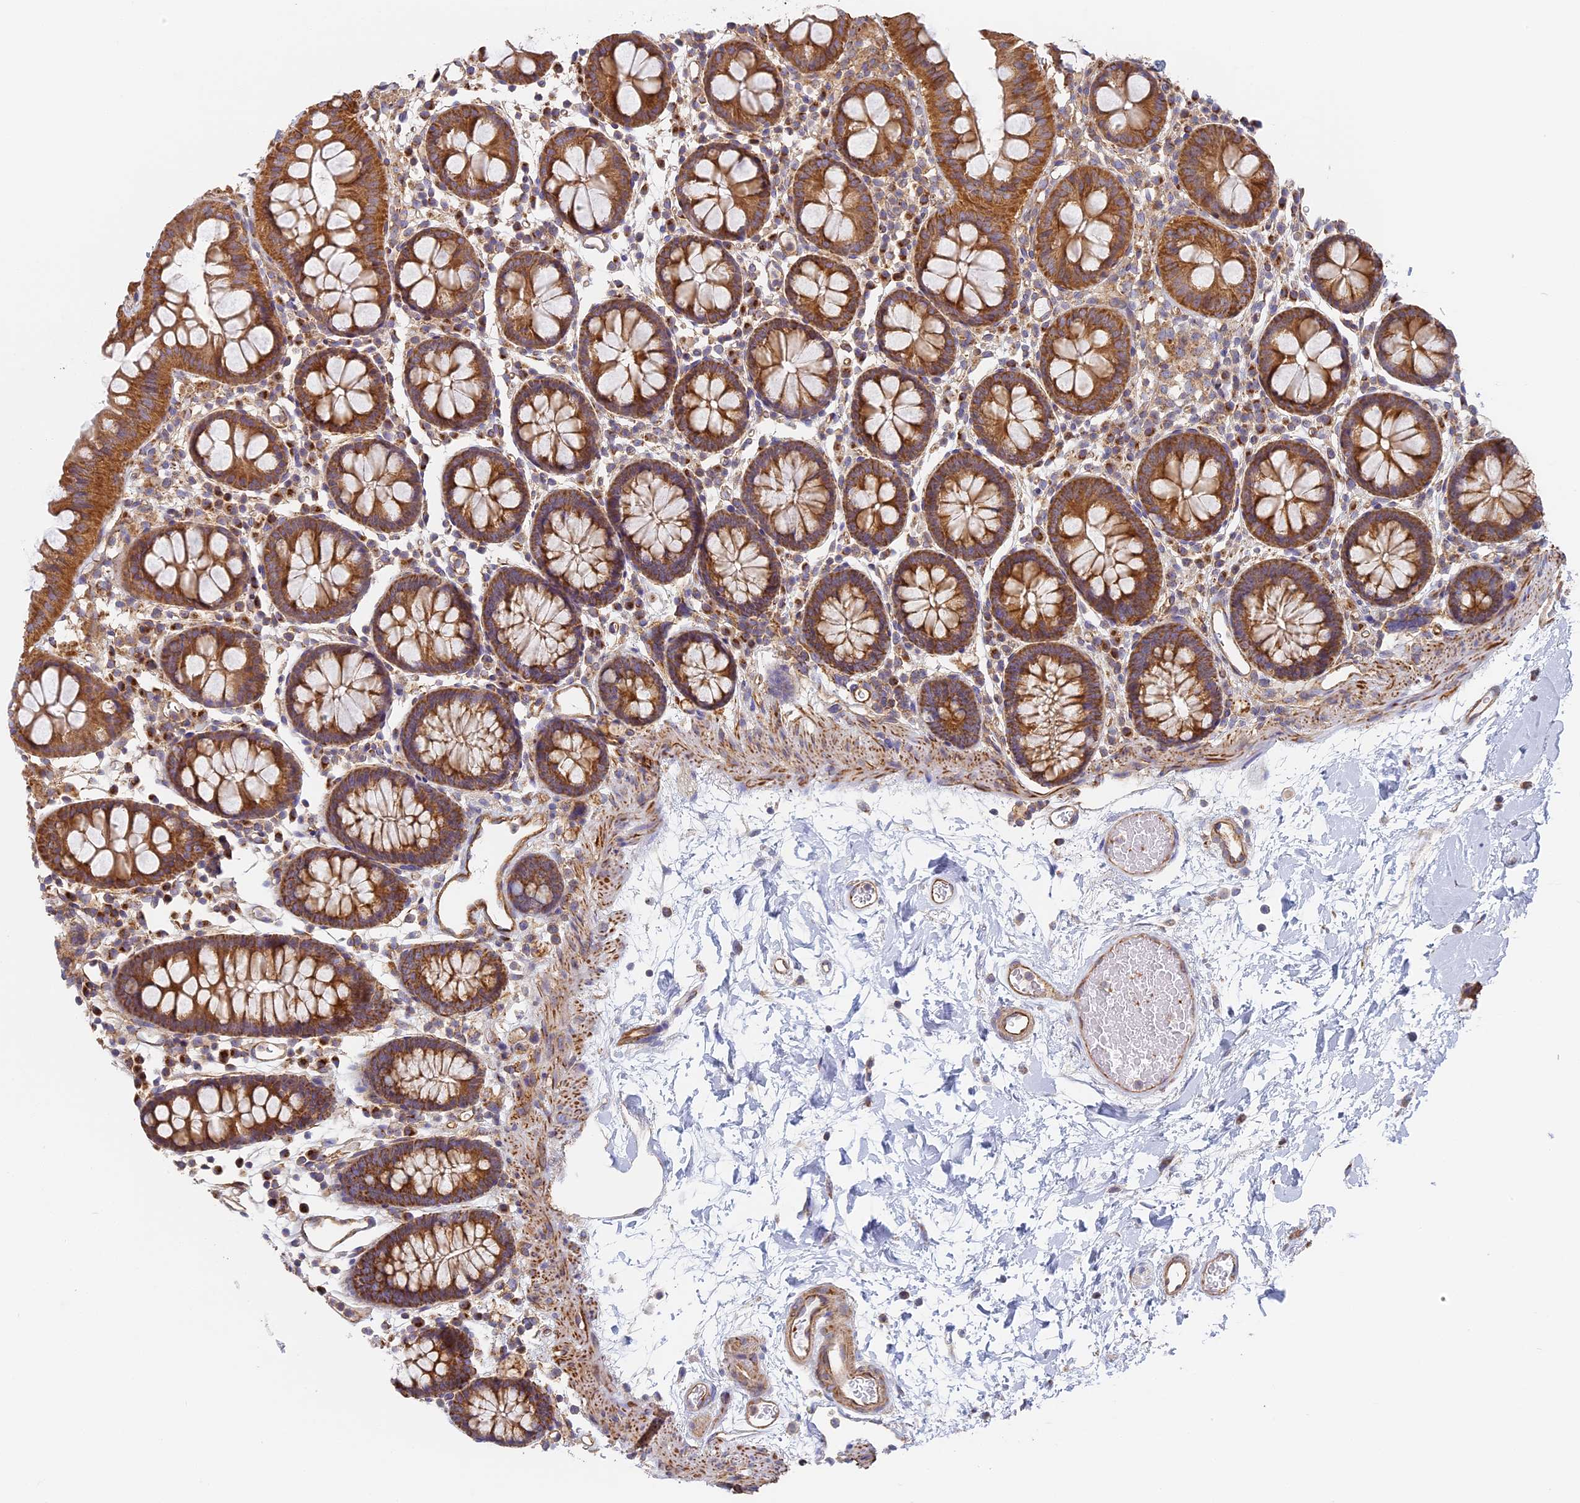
{"staining": {"intensity": "moderate", "quantity": ">75%", "location": "cytoplasmic/membranous"}, "tissue": "colon", "cell_type": "Endothelial cells", "image_type": "normal", "snomed": [{"axis": "morphology", "description": "Normal tissue, NOS"}, {"axis": "topography", "description": "Colon"}], "caption": "Protein staining of benign colon reveals moderate cytoplasmic/membranous staining in approximately >75% of endothelial cells.", "gene": "DDA1", "patient": {"sex": "male", "age": 75}}